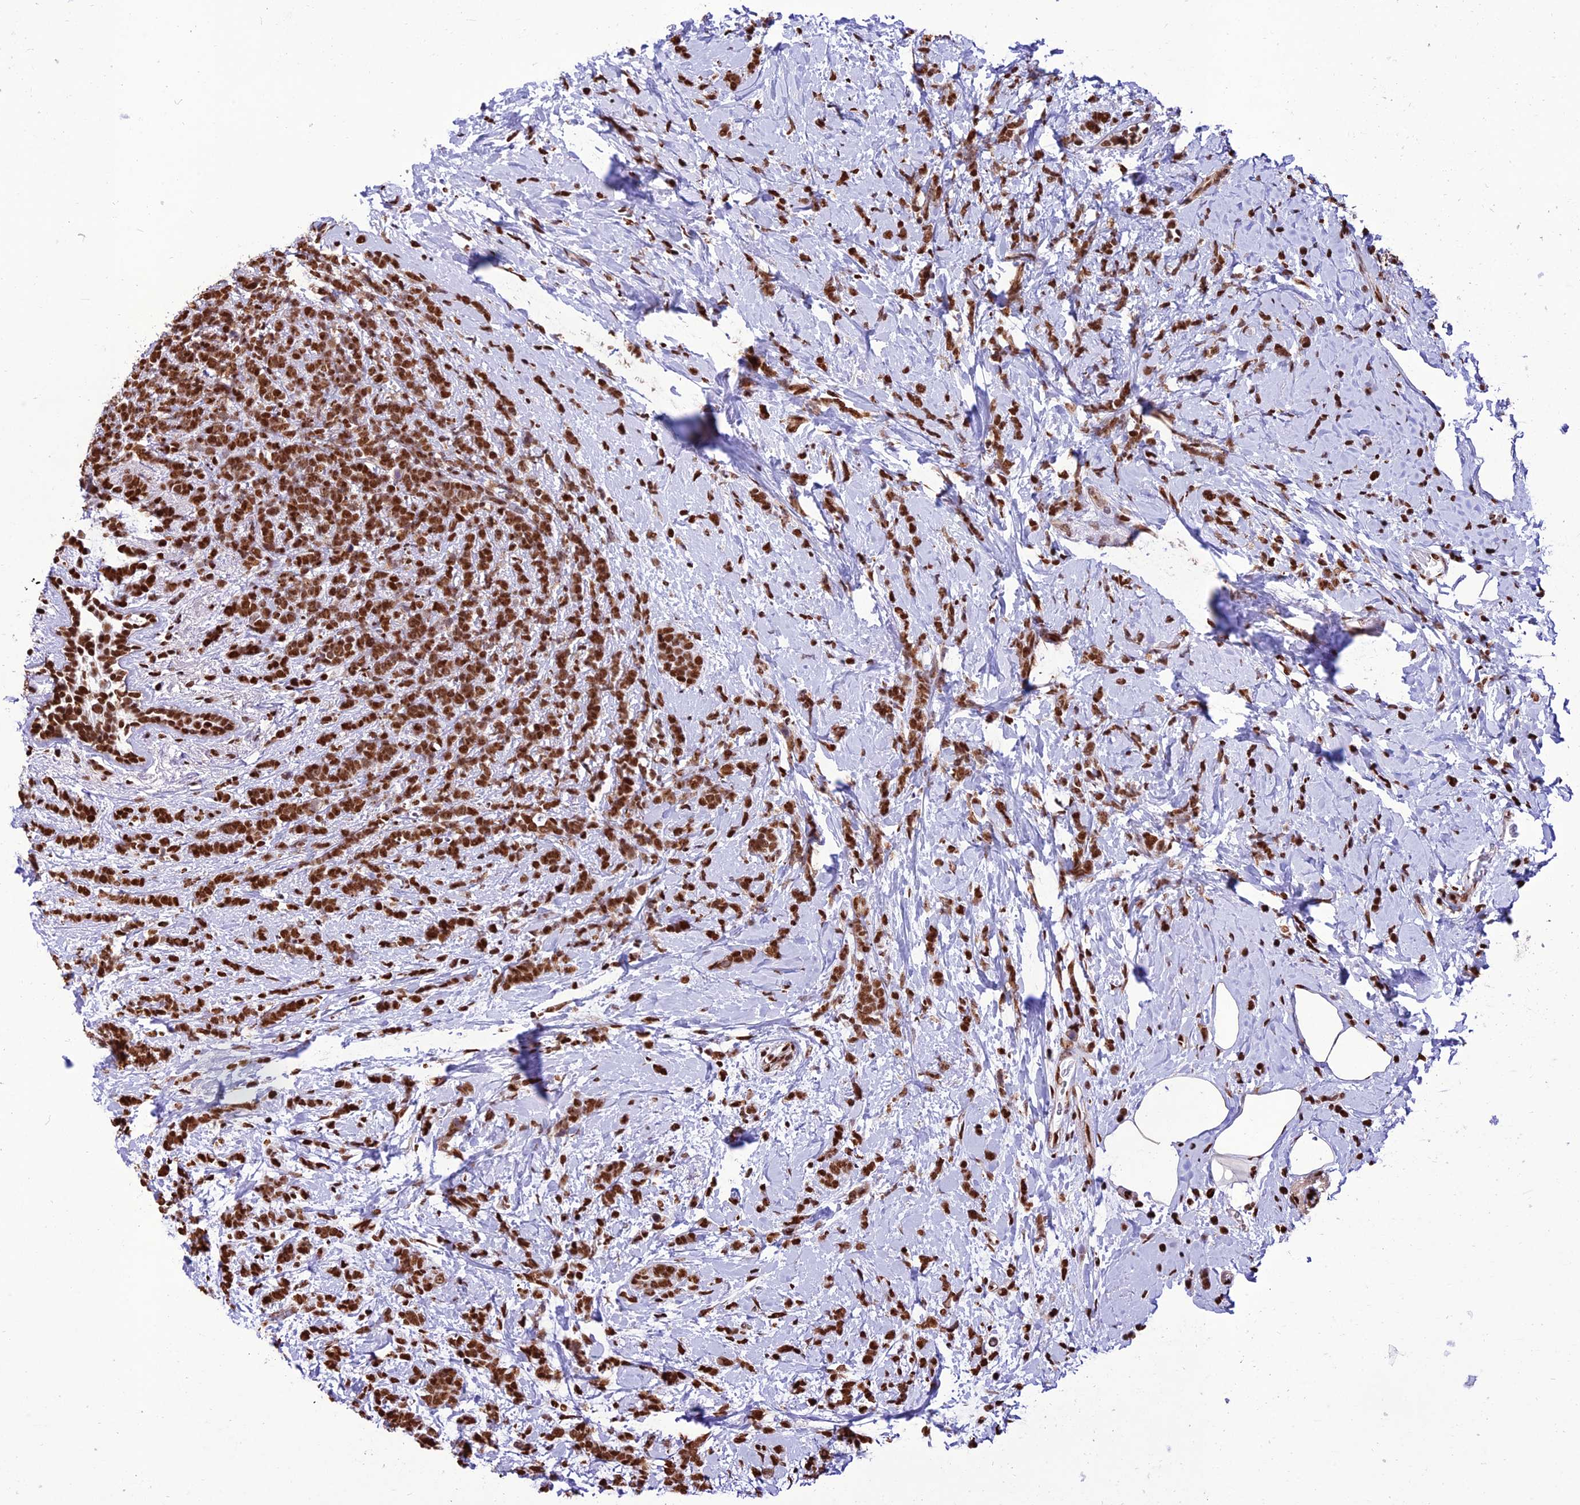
{"staining": {"intensity": "strong", "quantity": ">75%", "location": "nuclear"}, "tissue": "breast cancer", "cell_type": "Tumor cells", "image_type": "cancer", "snomed": [{"axis": "morphology", "description": "Lobular carcinoma"}, {"axis": "topography", "description": "Breast"}], "caption": "A micrograph showing strong nuclear staining in approximately >75% of tumor cells in breast cancer (lobular carcinoma), as visualized by brown immunohistochemical staining.", "gene": "INO80E", "patient": {"sex": "female", "age": 58}}